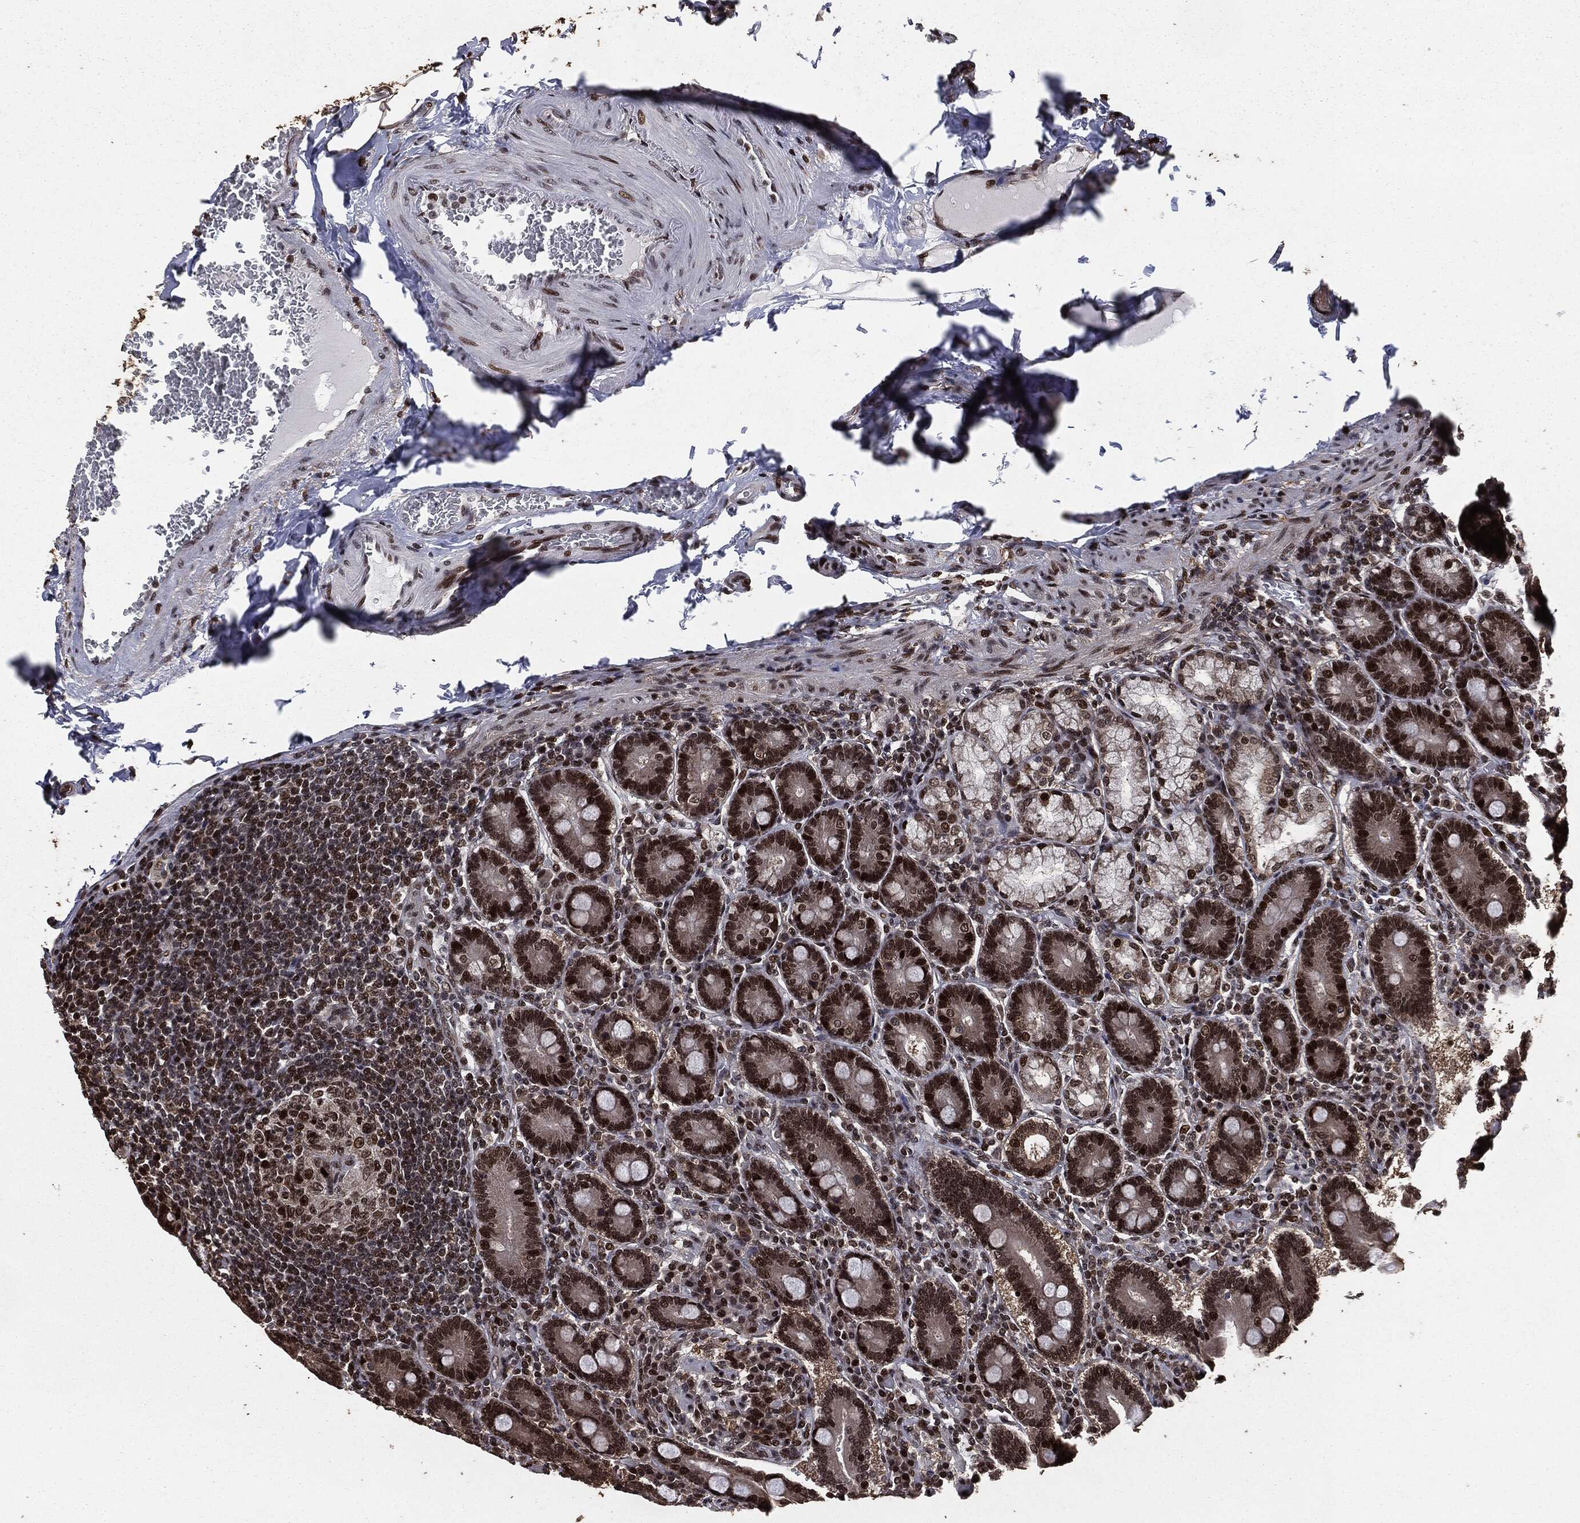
{"staining": {"intensity": "strong", "quantity": ">75%", "location": "nuclear"}, "tissue": "duodenum", "cell_type": "Glandular cells", "image_type": "normal", "snomed": [{"axis": "morphology", "description": "Normal tissue, NOS"}, {"axis": "topography", "description": "Duodenum"}], "caption": "Glandular cells demonstrate strong nuclear expression in approximately >75% of cells in benign duodenum.", "gene": "DVL2", "patient": {"sex": "female", "age": 62}}